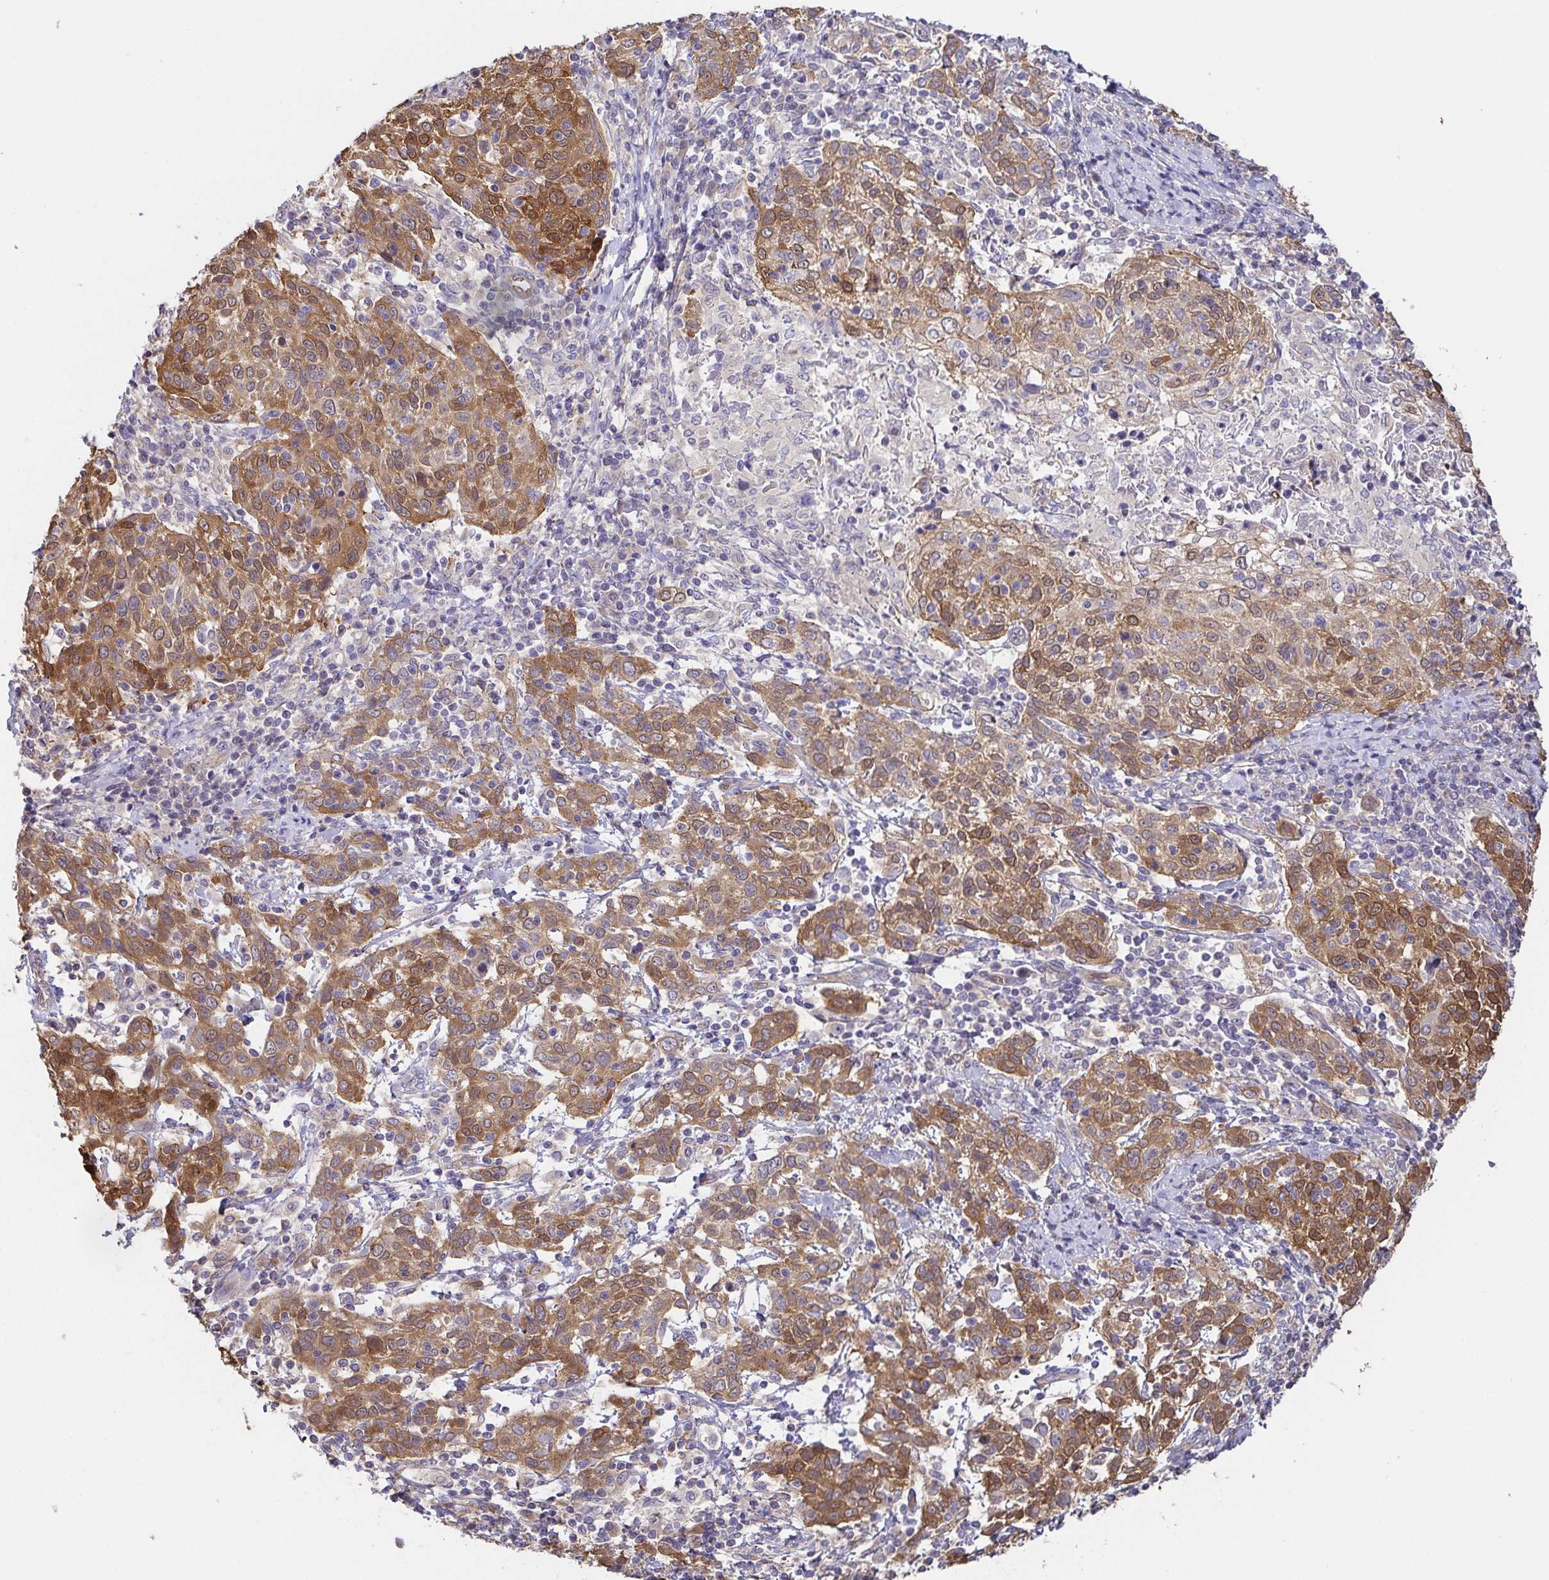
{"staining": {"intensity": "moderate", "quantity": ">75%", "location": "cytoplasmic/membranous,nuclear"}, "tissue": "cervical cancer", "cell_type": "Tumor cells", "image_type": "cancer", "snomed": [{"axis": "morphology", "description": "Squamous cell carcinoma, NOS"}, {"axis": "topography", "description": "Cervix"}], "caption": "An image of cervical cancer (squamous cell carcinoma) stained for a protein demonstrates moderate cytoplasmic/membranous and nuclear brown staining in tumor cells. The staining is performed using DAB (3,3'-diaminobenzidine) brown chromogen to label protein expression. The nuclei are counter-stained blue using hematoxylin.", "gene": "EIF3D", "patient": {"sex": "female", "age": 61}}